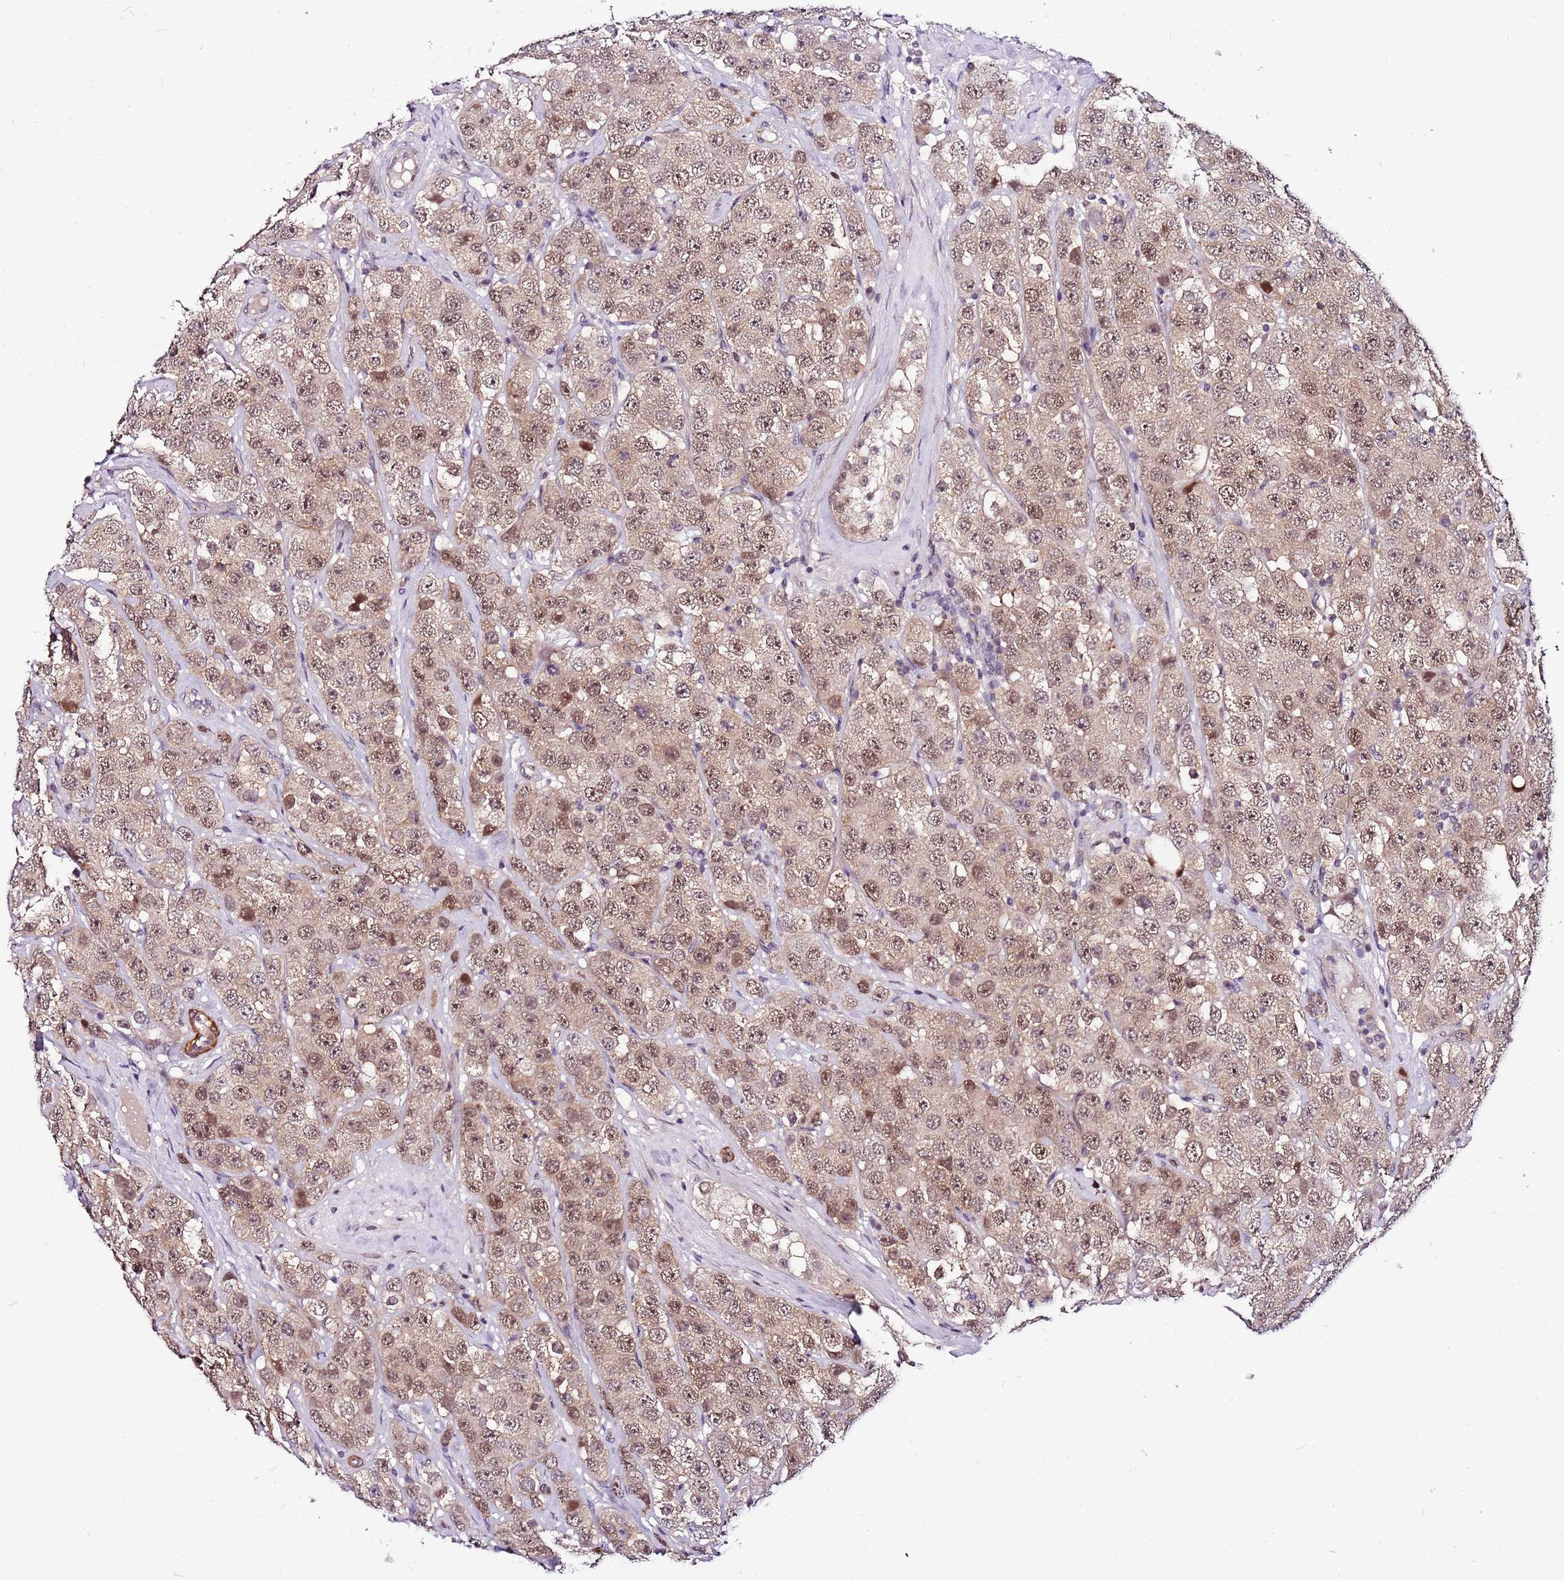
{"staining": {"intensity": "moderate", "quantity": ">75%", "location": "cytoplasmic/membranous,nuclear"}, "tissue": "testis cancer", "cell_type": "Tumor cells", "image_type": "cancer", "snomed": [{"axis": "morphology", "description": "Seminoma, NOS"}, {"axis": "topography", "description": "Testis"}], "caption": "Protein expression analysis of testis cancer shows moderate cytoplasmic/membranous and nuclear positivity in approximately >75% of tumor cells.", "gene": "POLE3", "patient": {"sex": "male", "age": 28}}